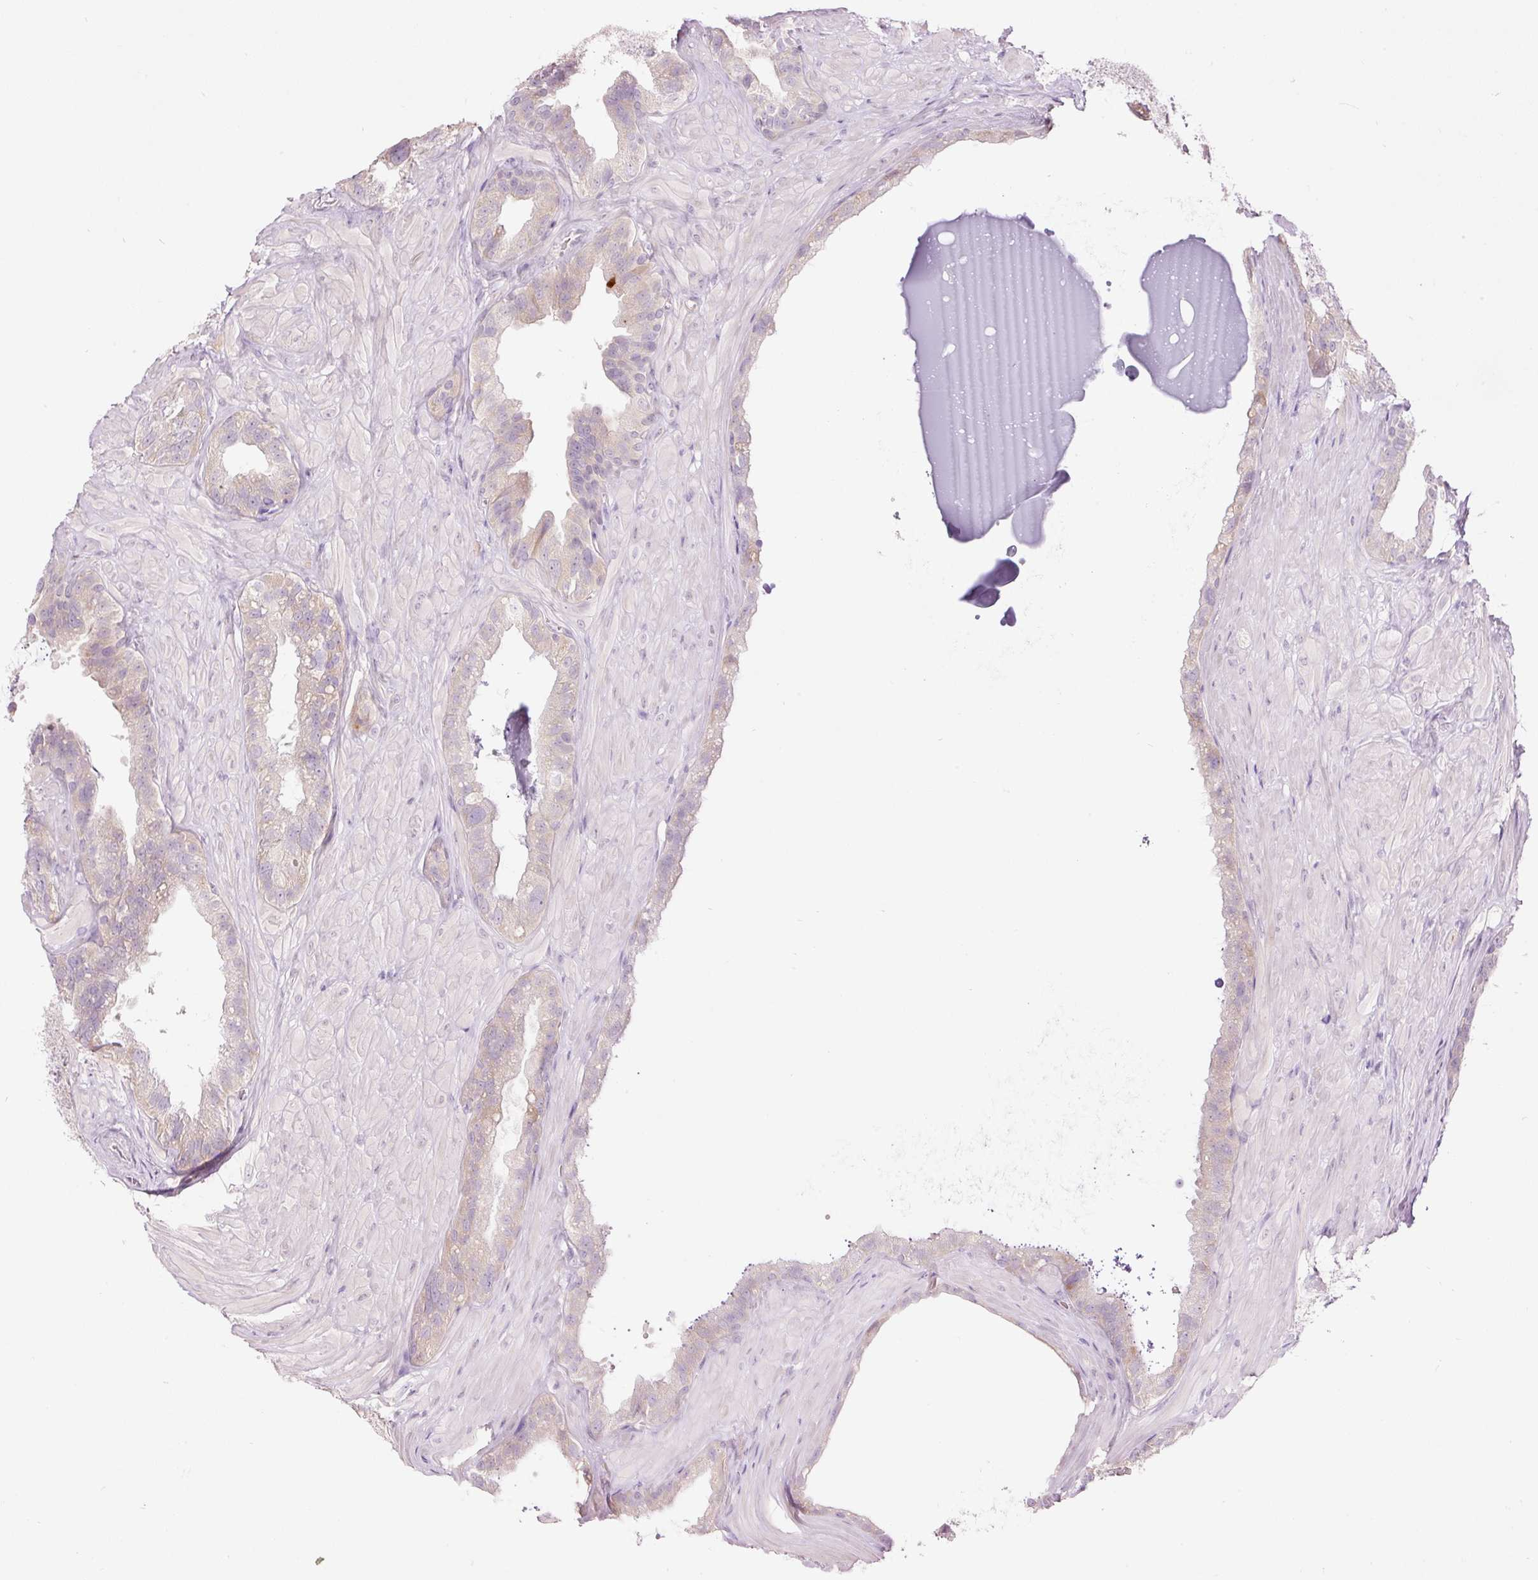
{"staining": {"intensity": "weak", "quantity": "25%-75%", "location": "cytoplasmic/membranous"}, "tissue": "seminal vesicle", "cell_type": "Glandular cells", "image_type": "normal", "snomed": [{"axis": "morphology", "description": "Normal tissue, NOS"}, {"axis": "topography", "description": "Seminal veicle"}, {"axis": "topography", "description": "Peripheral nerve tissue"}], "caption": "Protein analysis of normal seminal vesicle displays weak cytoplasmic/membranous staining in approximately 25%-75% of glandular cells.", "gene": "RSPO2", "patient": {"sex": "male", "age": 76}}